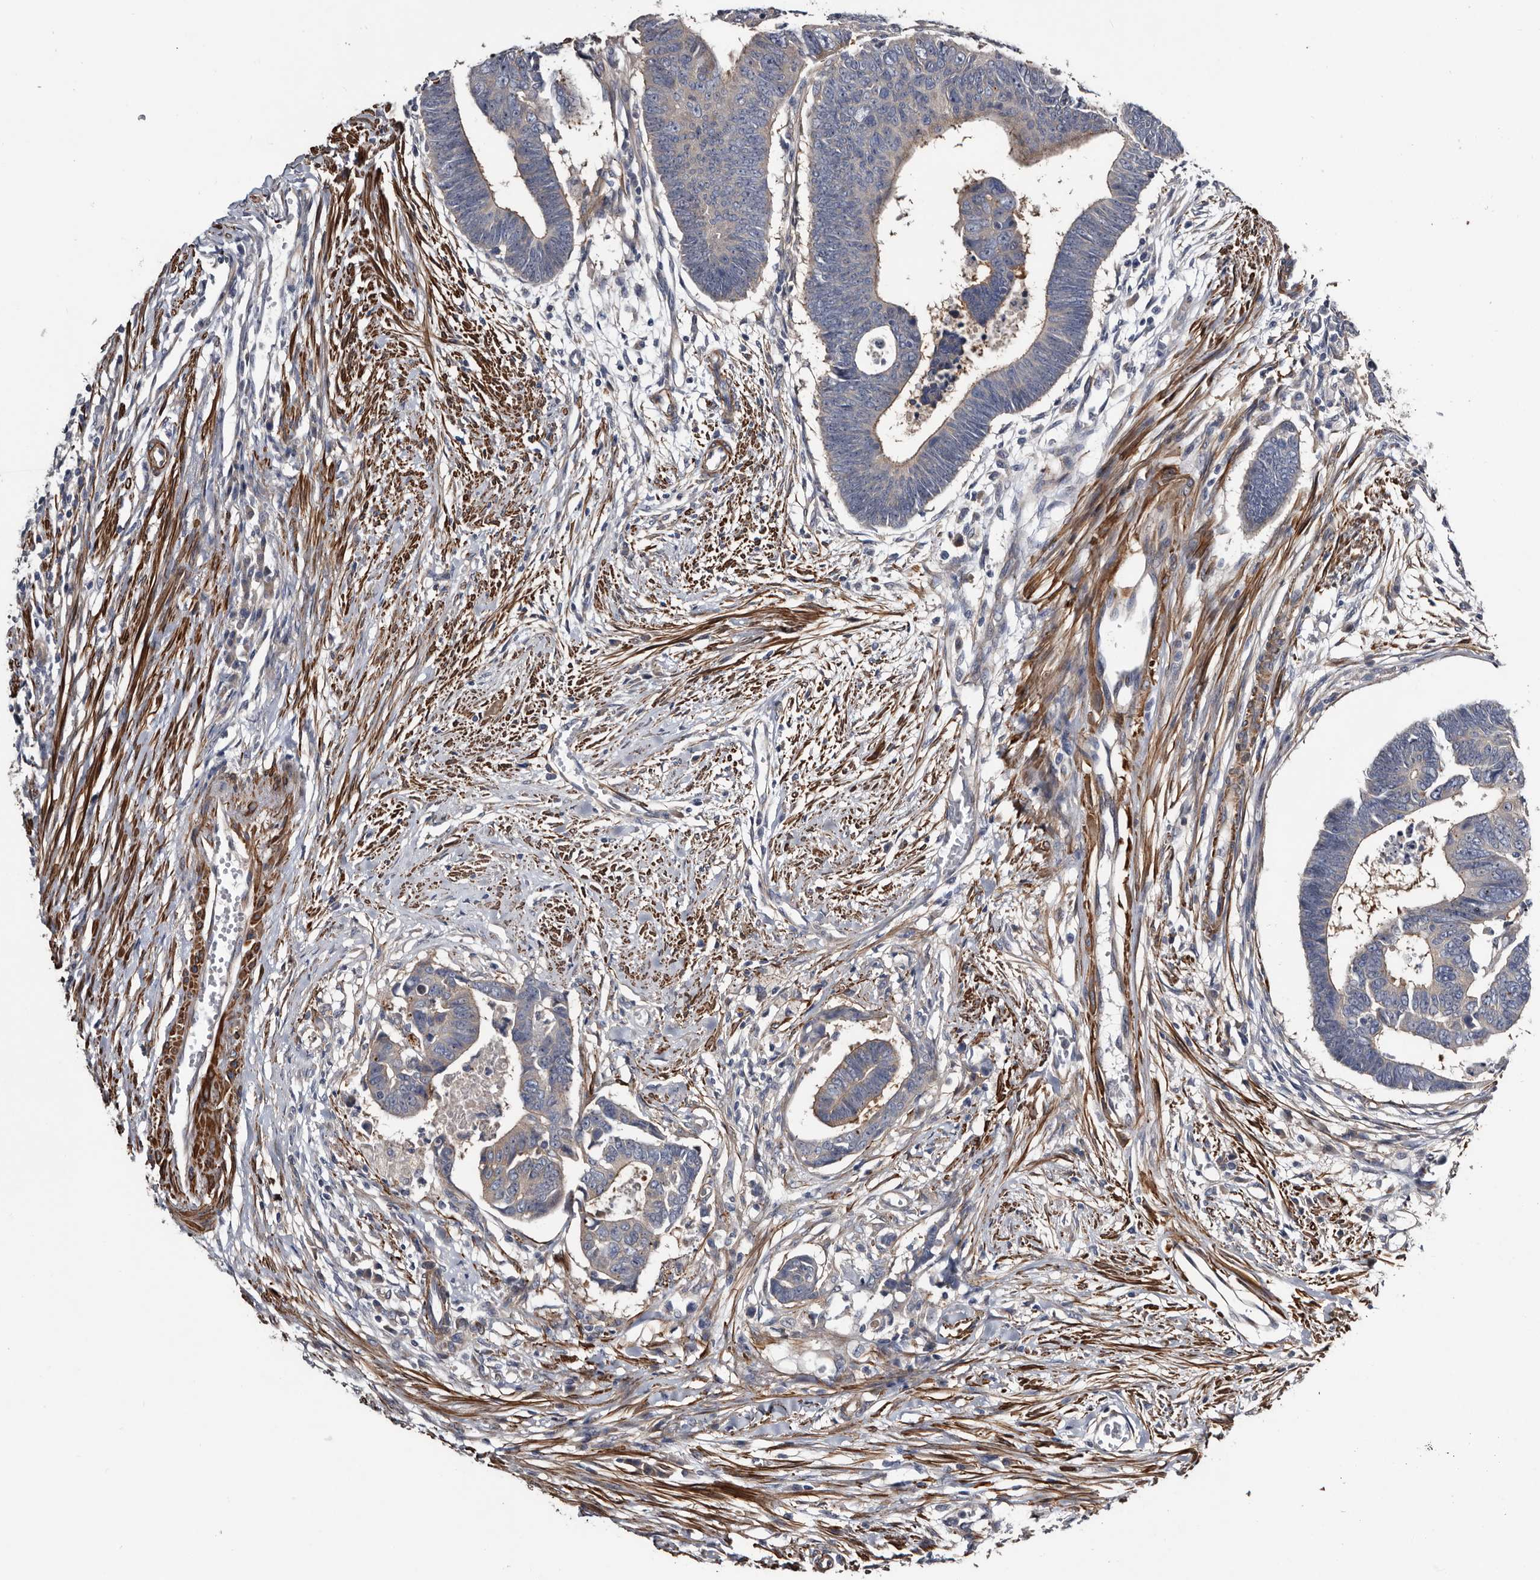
{"staining": {"intensity": "negative", "quantity": "none", "location": "none"}, "tissue": "colorectal cancer", "cell_type": "Tumor cells", "image_type": "cancer", "snomed": [{"axis": "morphology", "description": "Adenocarcinoma, NOS"}, {"axis": "topography", "description": "Rectum"}], "caption": "The image displays no significant staining in tumor cells of colorectal cancer (adenocarcinoma).", "gene": "IARS1", "patient": {"sex": "female", "age": 65}}